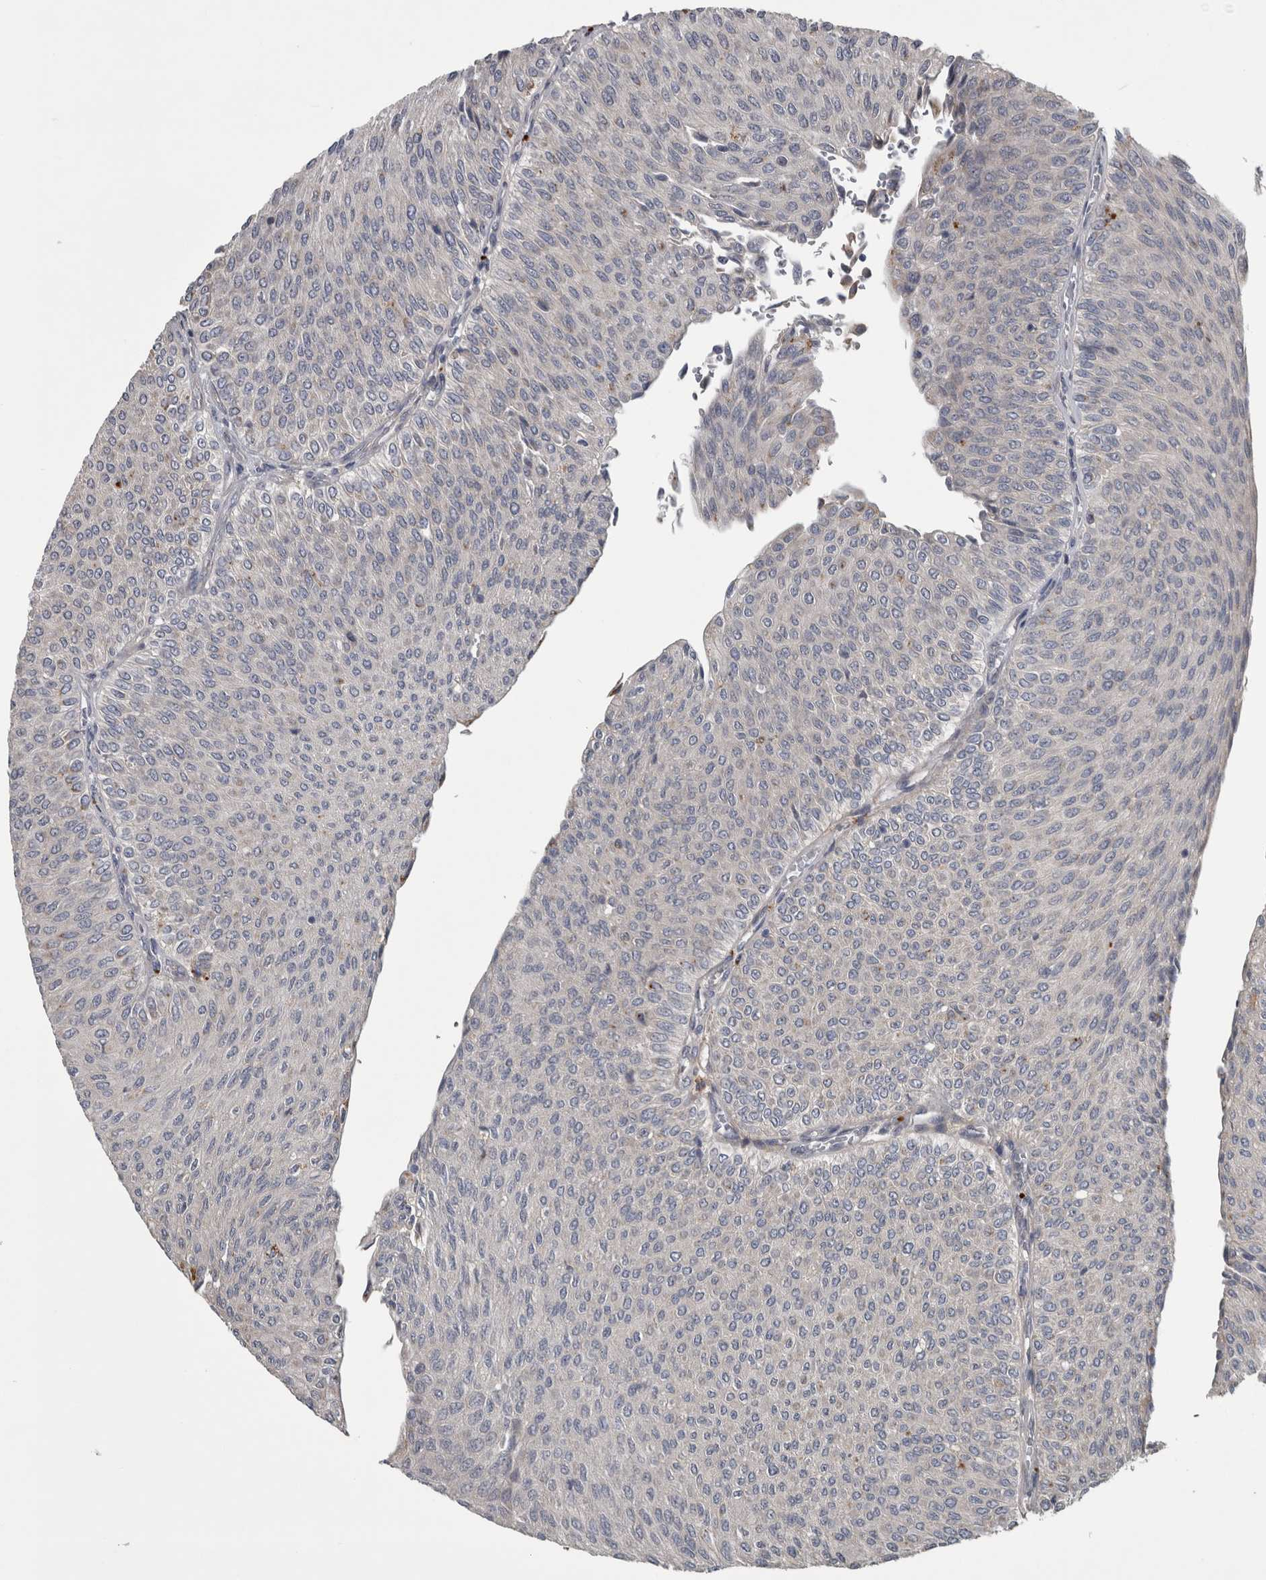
{"staining": {"intensity": "negative", "quantity": "none", "location": "none"}, "tissue": "urothelial cancer", "cell_type": "Tumor cells", "image_type": "cancer", "snomed": [{"axis": "morphology", "description": "Urothelial carcinoma, Low grade"}, {"axis": "topography", "description": "Urinary bladder"}], "caption": "This is an IHC micrograph of human low-grade urothelial carcinoma. There is no staining in tumor cells.", "gene": "ATXN2", "patient": {"sex": "male", "age": 78}}